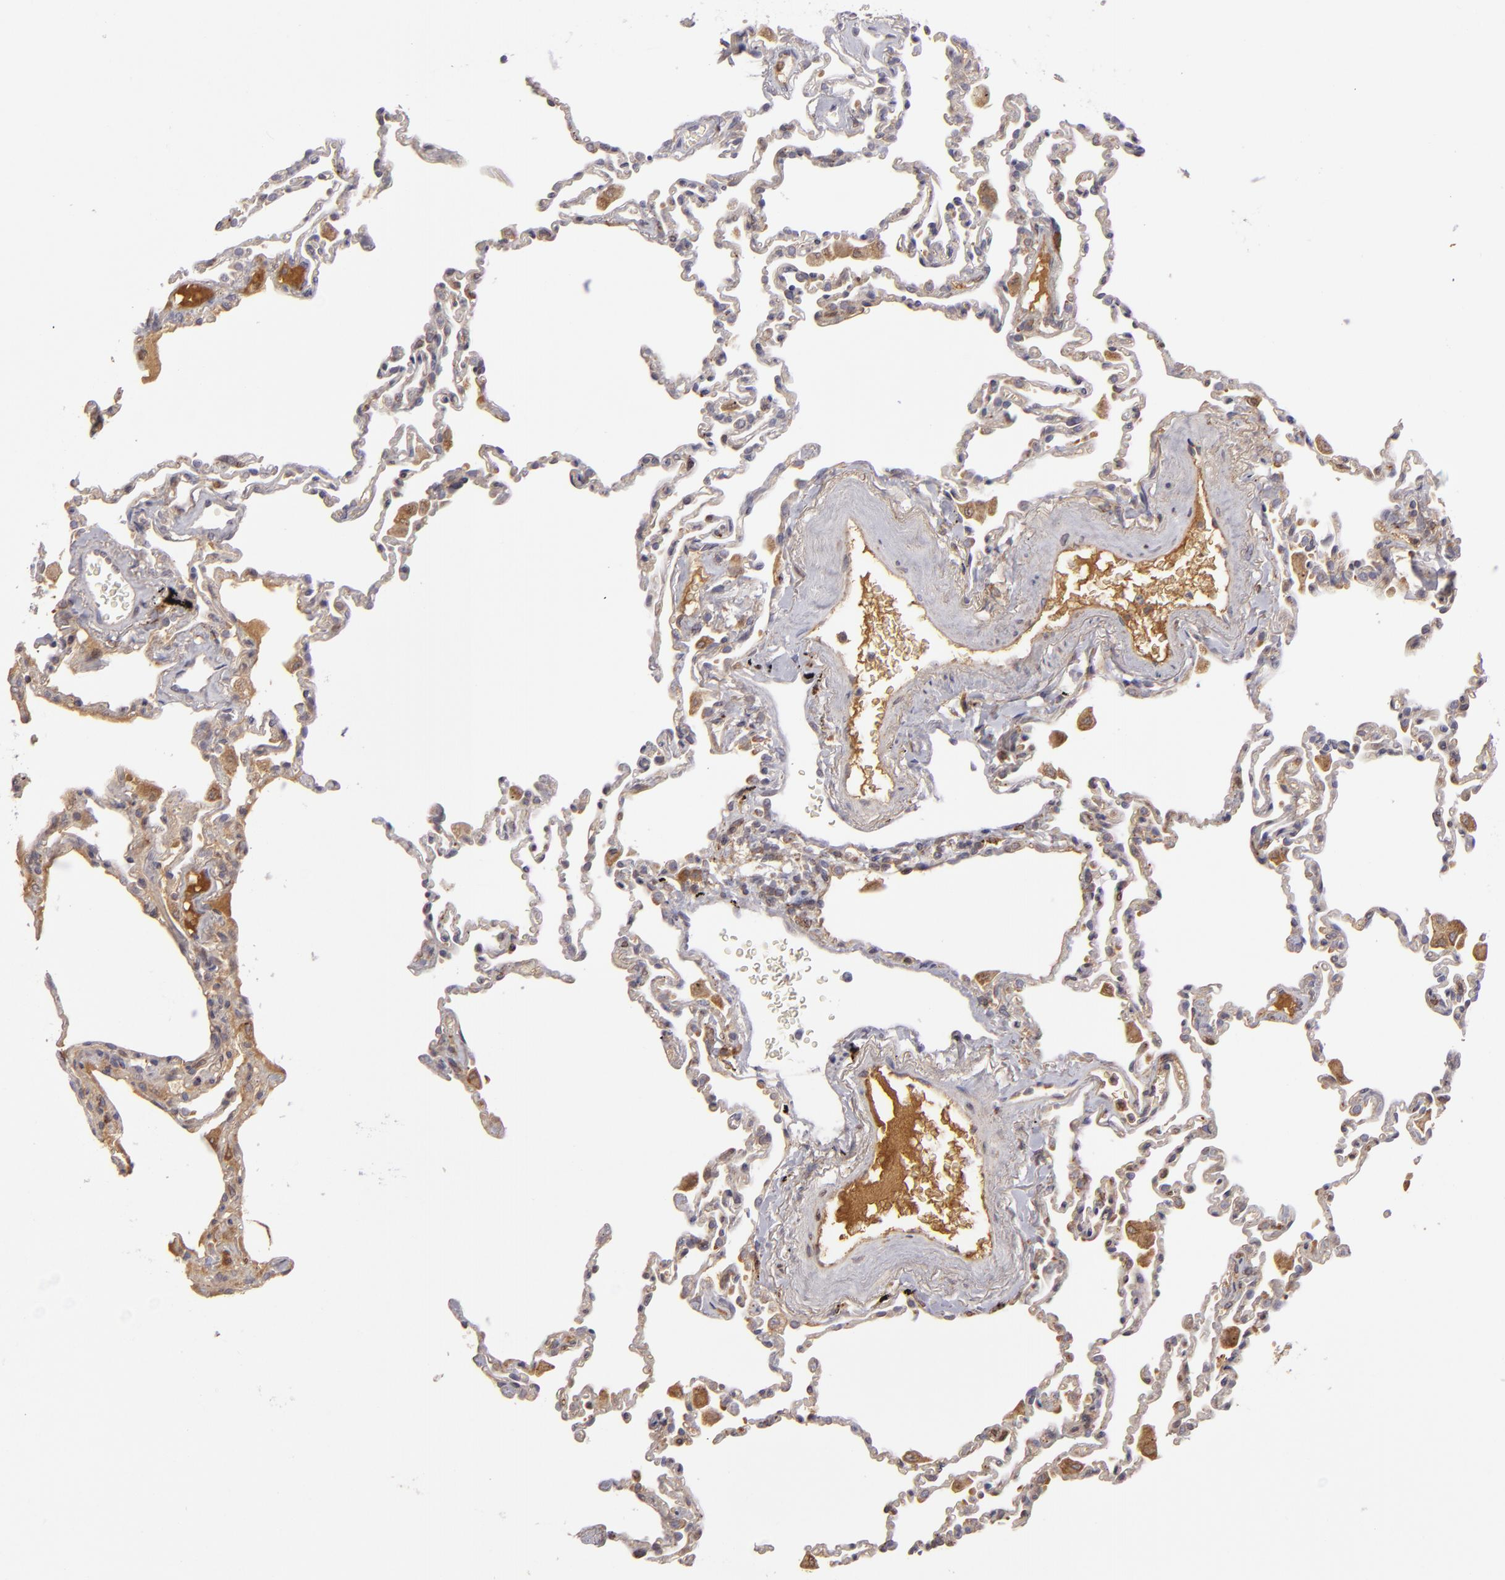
{"staining": {"intensity": "weak", "quantity": "25%-75%", "location": "cytoplasmic/membranous"}, "tissue": "lung", "cell_type": "Alveolar cells", "image_type": "normal", "snomed": [{"axis": "morphology", "description": "Normal tissue, NOS"}, {"axis": "topography", "description": "Lung"}], "caption": "Protein staining exhibits weak cytoplasmic/membranous positivity in approximately 25%-75% of alveolar cells in unremarkable lung.", "gene": "CFB", "patient": {"sex": "male", "age": 59}}